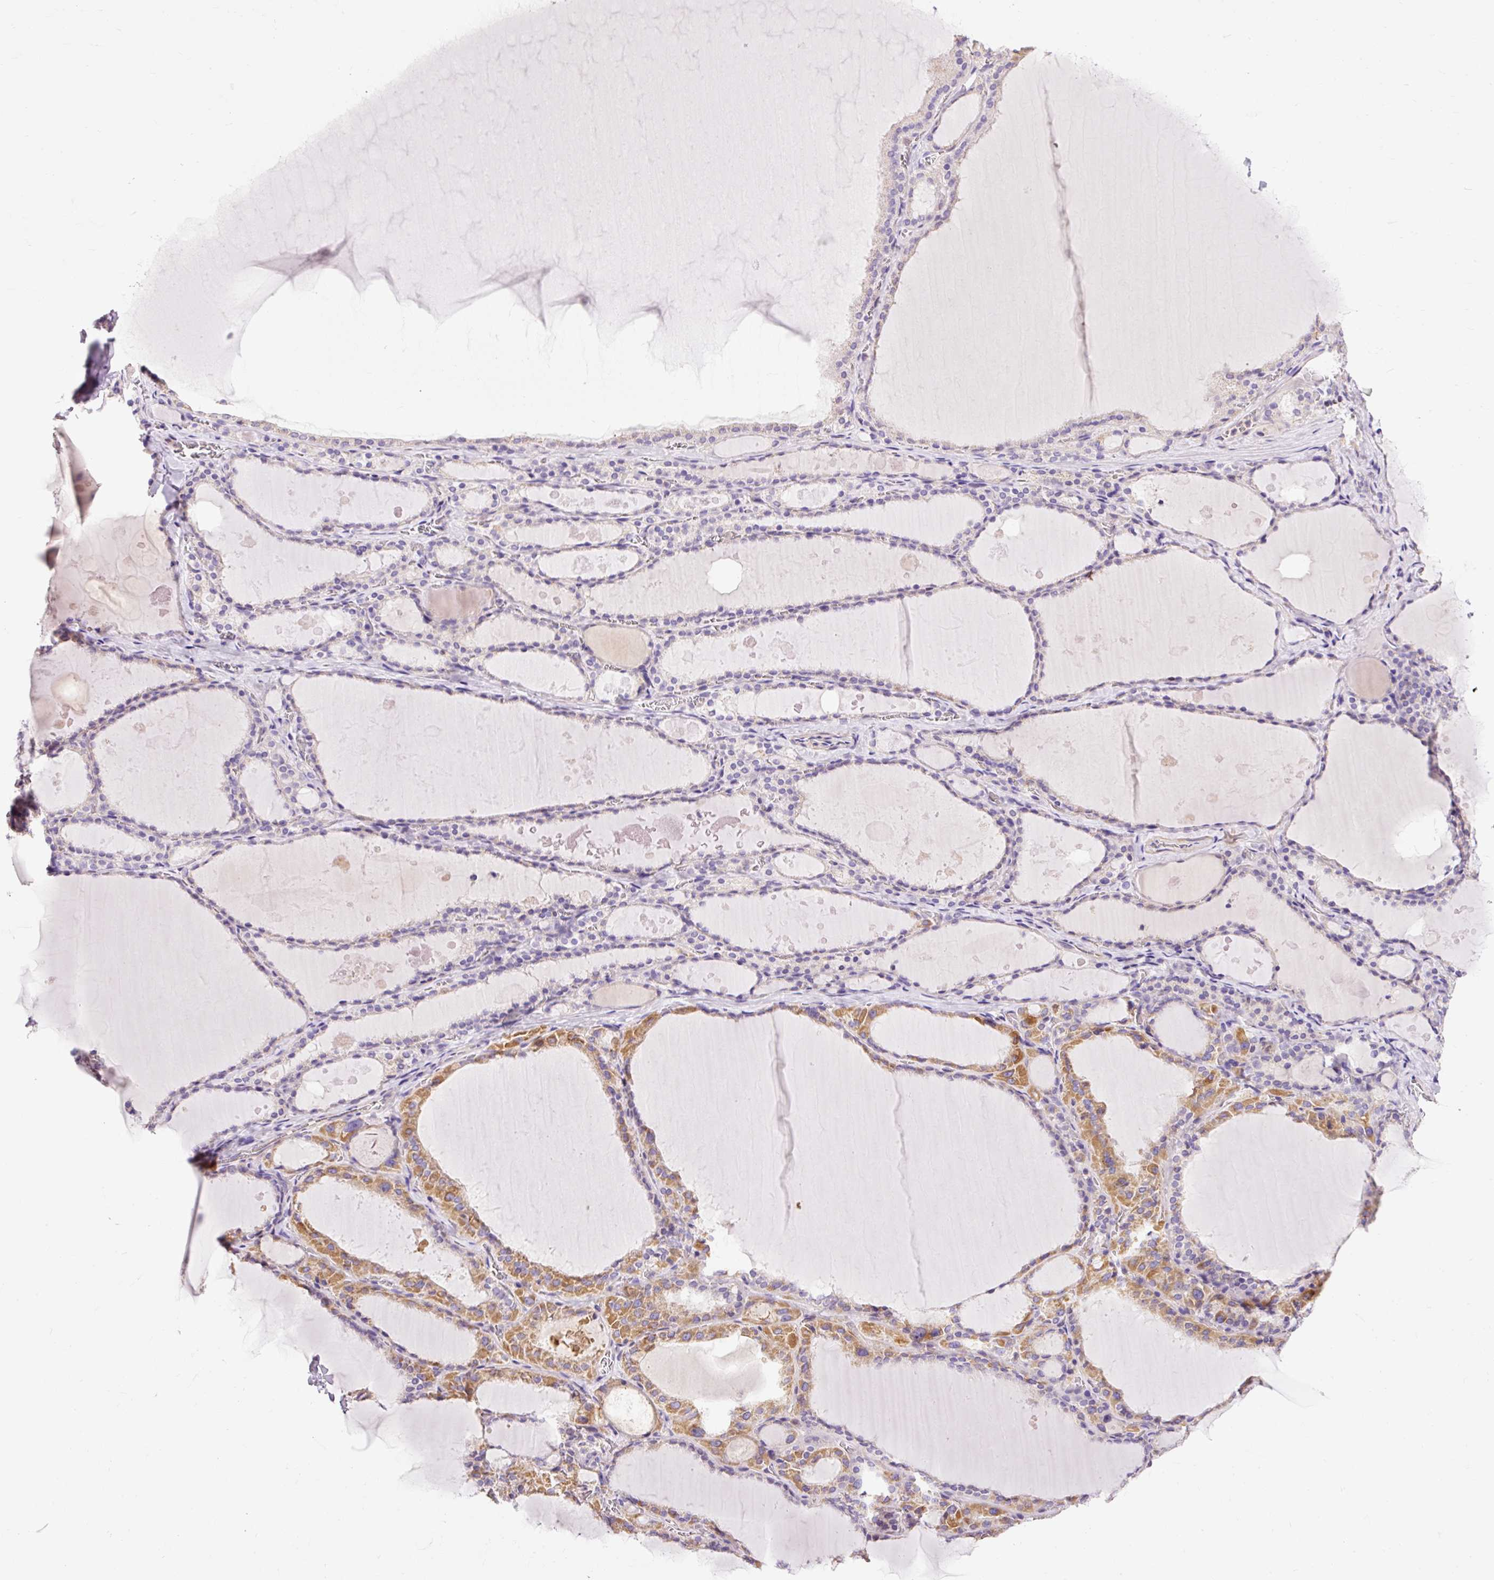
{"staining": {"intensity": "moderate", "quantity": "<25%", "location": "cytoplasmic/membranous"}, "tissue": "thyroid gland", "cell_type": "Glandular cells", "image_type": "normal", "snomed": [{"axis": "morphology", "description": "Normal tissue, NOS"}, {"axis": "topography", "description": "Thyroid gland"}], "caption": "Glandular cells show low levels of moderate cytoplasmic/membranous positivity in about <25% of cells in unremarkable thyroid gland. The staining was performed using DAB (3,3'-diaminobenzidine) to visualize the protein expression in brown, while the nuclei were stained in blue with hematoxylin (Magnification: 20x).", "gene": "IMMT", "patient": {"sex": "male", "age": 56}}